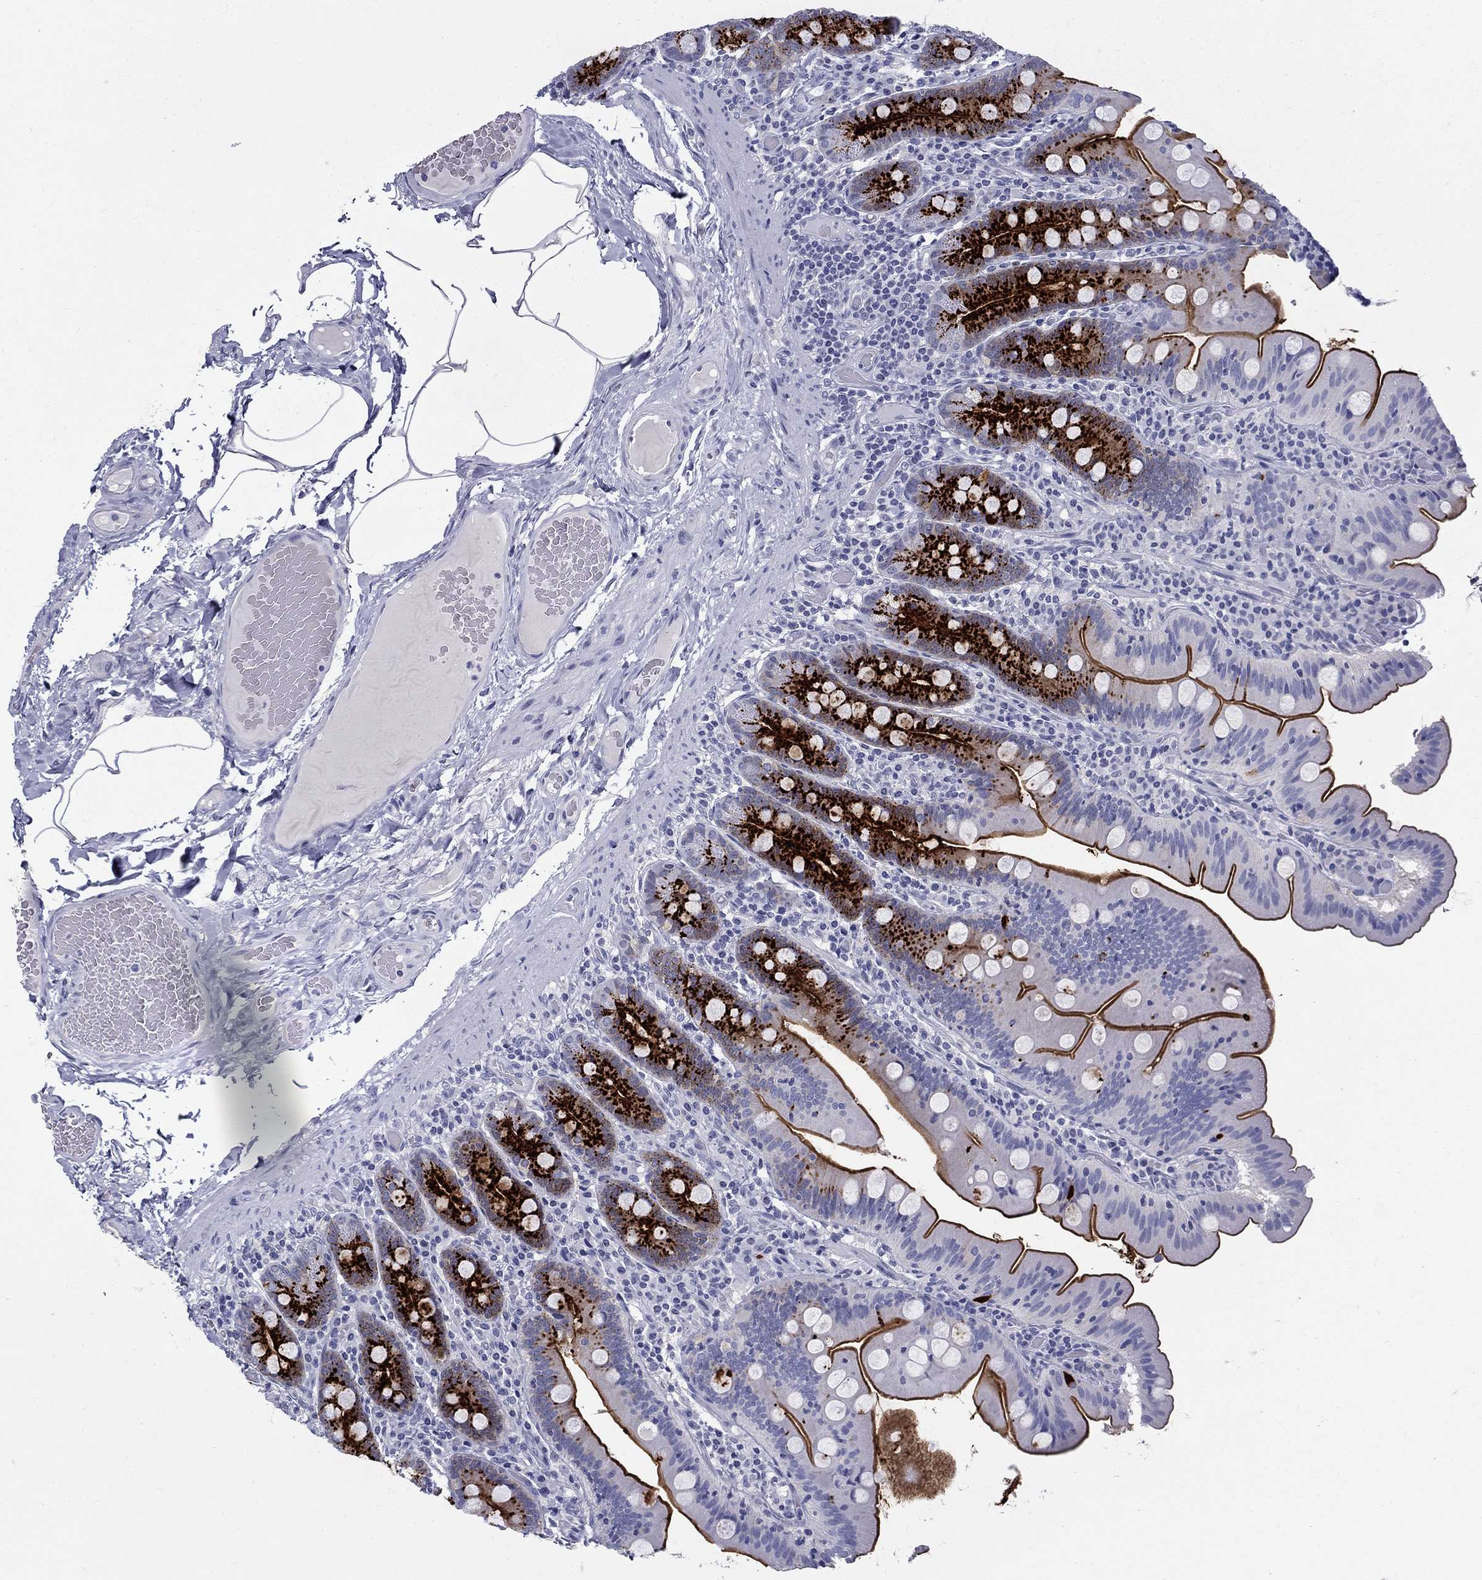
{"staining": {"intensity": "strong", "quantity": ">75%", "location": "cytoplasmic/membranous"}, "tissue": "small intestine", "cell_type": "Glandular cells", "image_type": "normal", "snomed": [{"axis": "morphology", "description": "Normal tissue, NOS"}, {"axis": "topography", "description": "Small intestine"}], "caption": "Human small intestine stained for a protein (brown) displays strong cytoplasmic/membranous positive positivity in about >75% of glandular cells.", "gene": "C4orf19", "patient": {"sex": "male", "age": 37}}